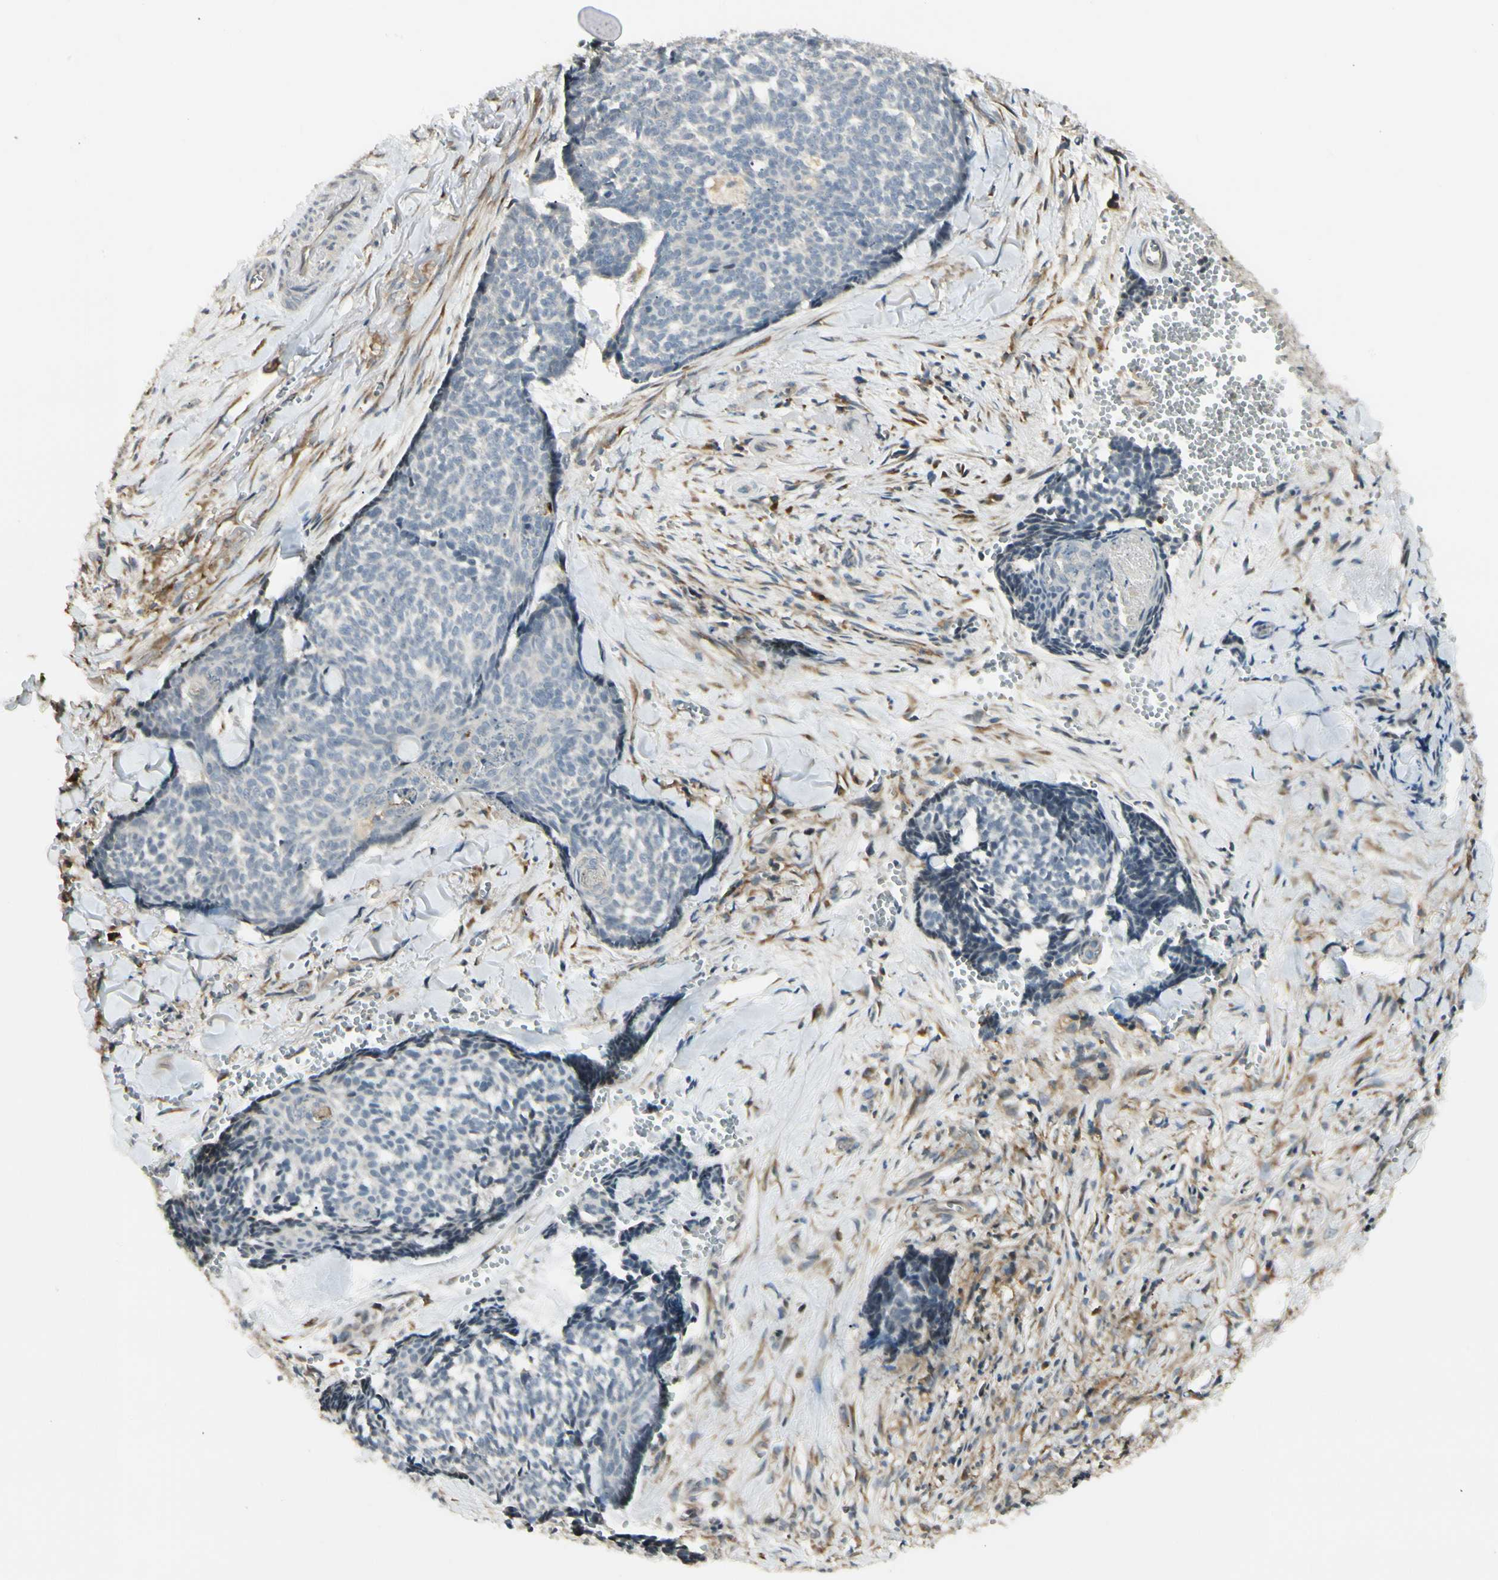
{"staining": {"intensity": "negative", "quantity": "none", "location": "none"}, "tissue": "skin cancer", "cell_type": "Tumor cells", "image_type": "cancer", "snomed": [{"axis": "morphology", "description": "Basal cell carcinoma"}, {"axis": "topography", "description": "Skin"}], "caption": "Tumor cells show no significant protein expression in skin cancer (basal cell carcinoma).", "gene": "FNDC3B", "patient": {"sex": "male", "age": 84}}